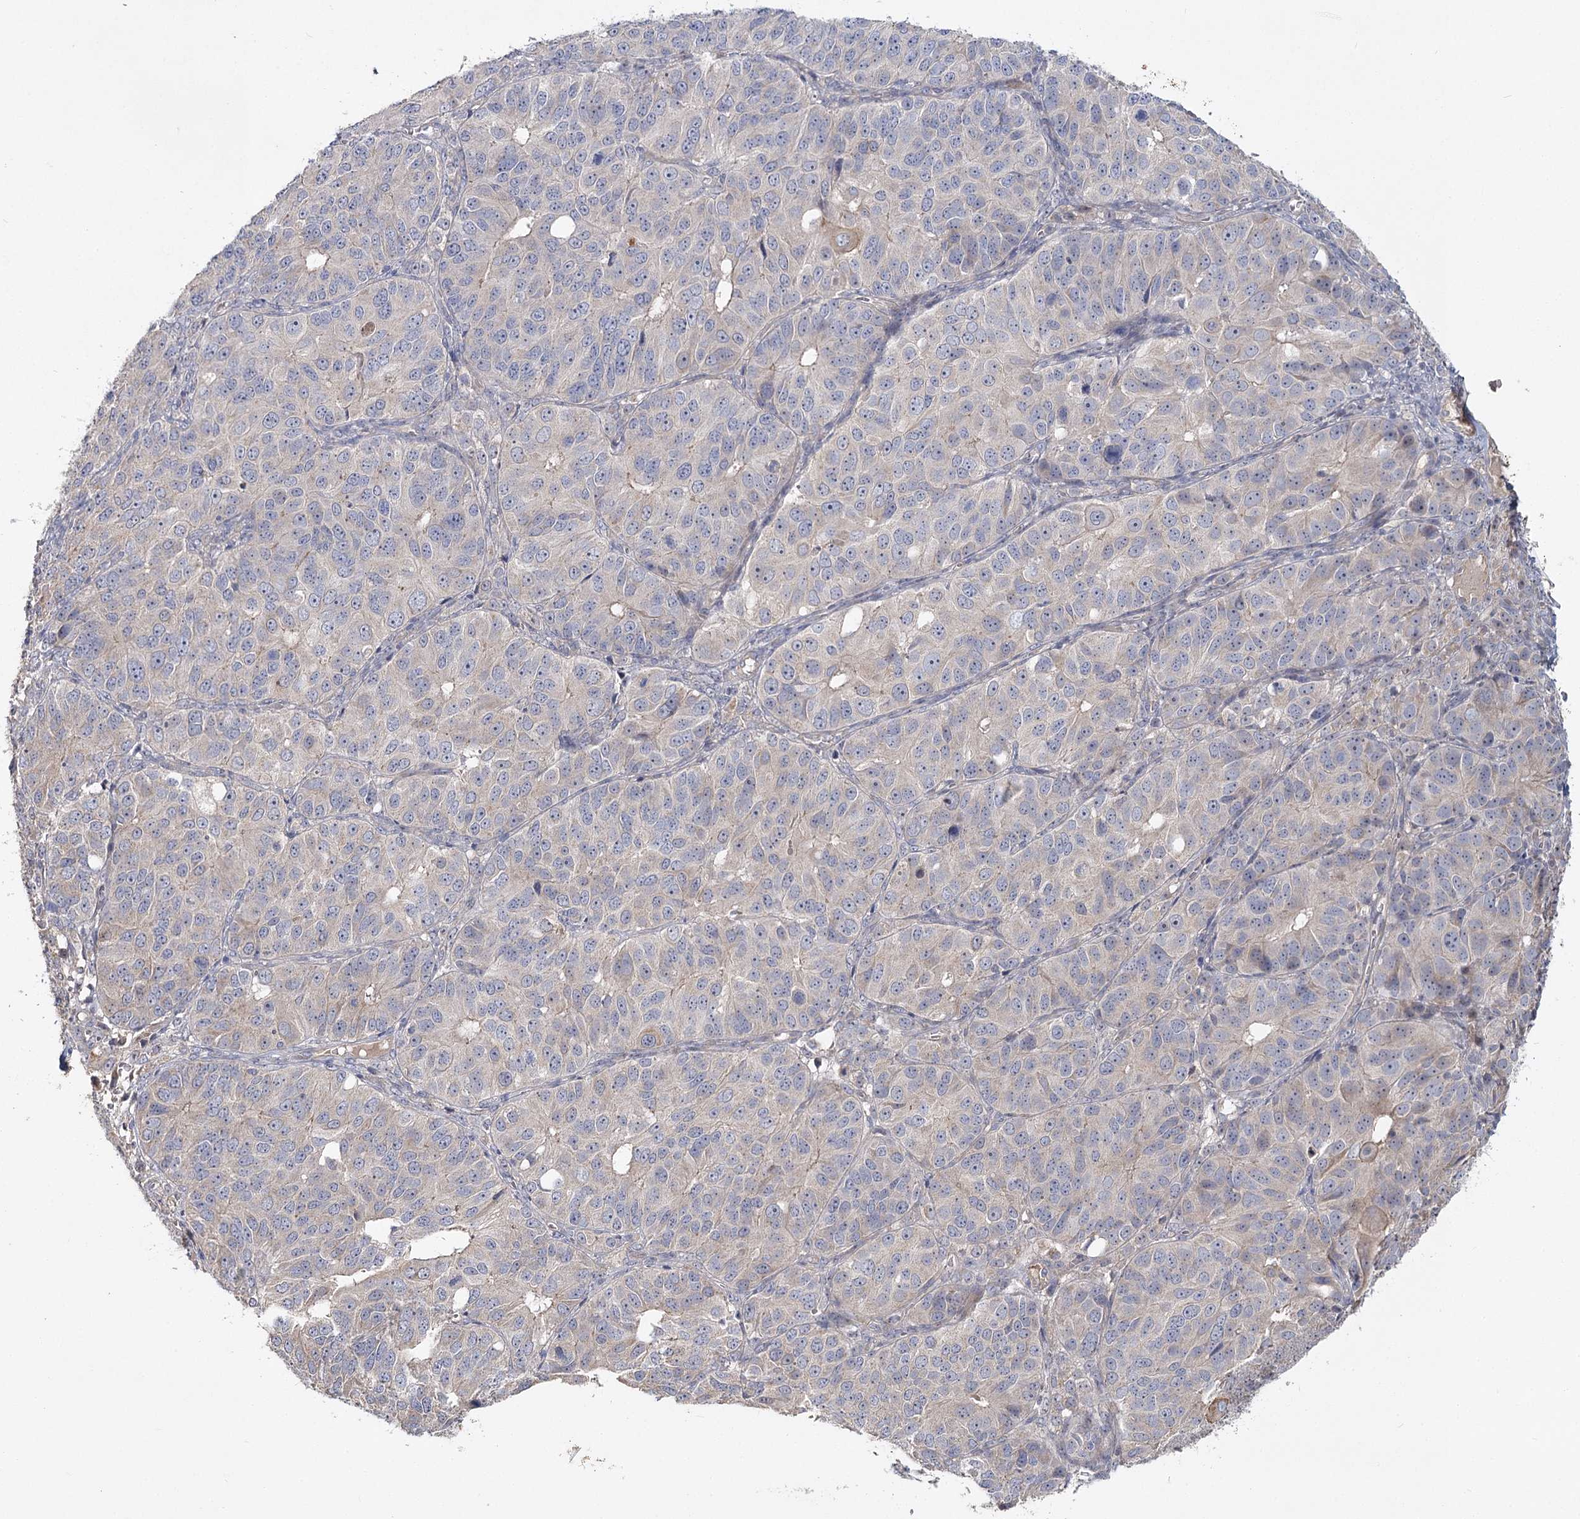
{"staining": {"intensity": "negative", "quantity": "none", "location": "none"}, "tissue": "ovarian cancer", "cell_type": "Tumor cells", "image_type": "cancer", "snomed": [{"axis": "morphology", "description": "Carcinoma, endometroid"}, {"axis": "topography", "description": "Ovary"}], "caption": "Immunohistochemical staining of human ovarian cancer reveals no significant positivity in tumor cells.", "gene": "ANGPTL5", "patient": {"sex": "female", "age": 51}}